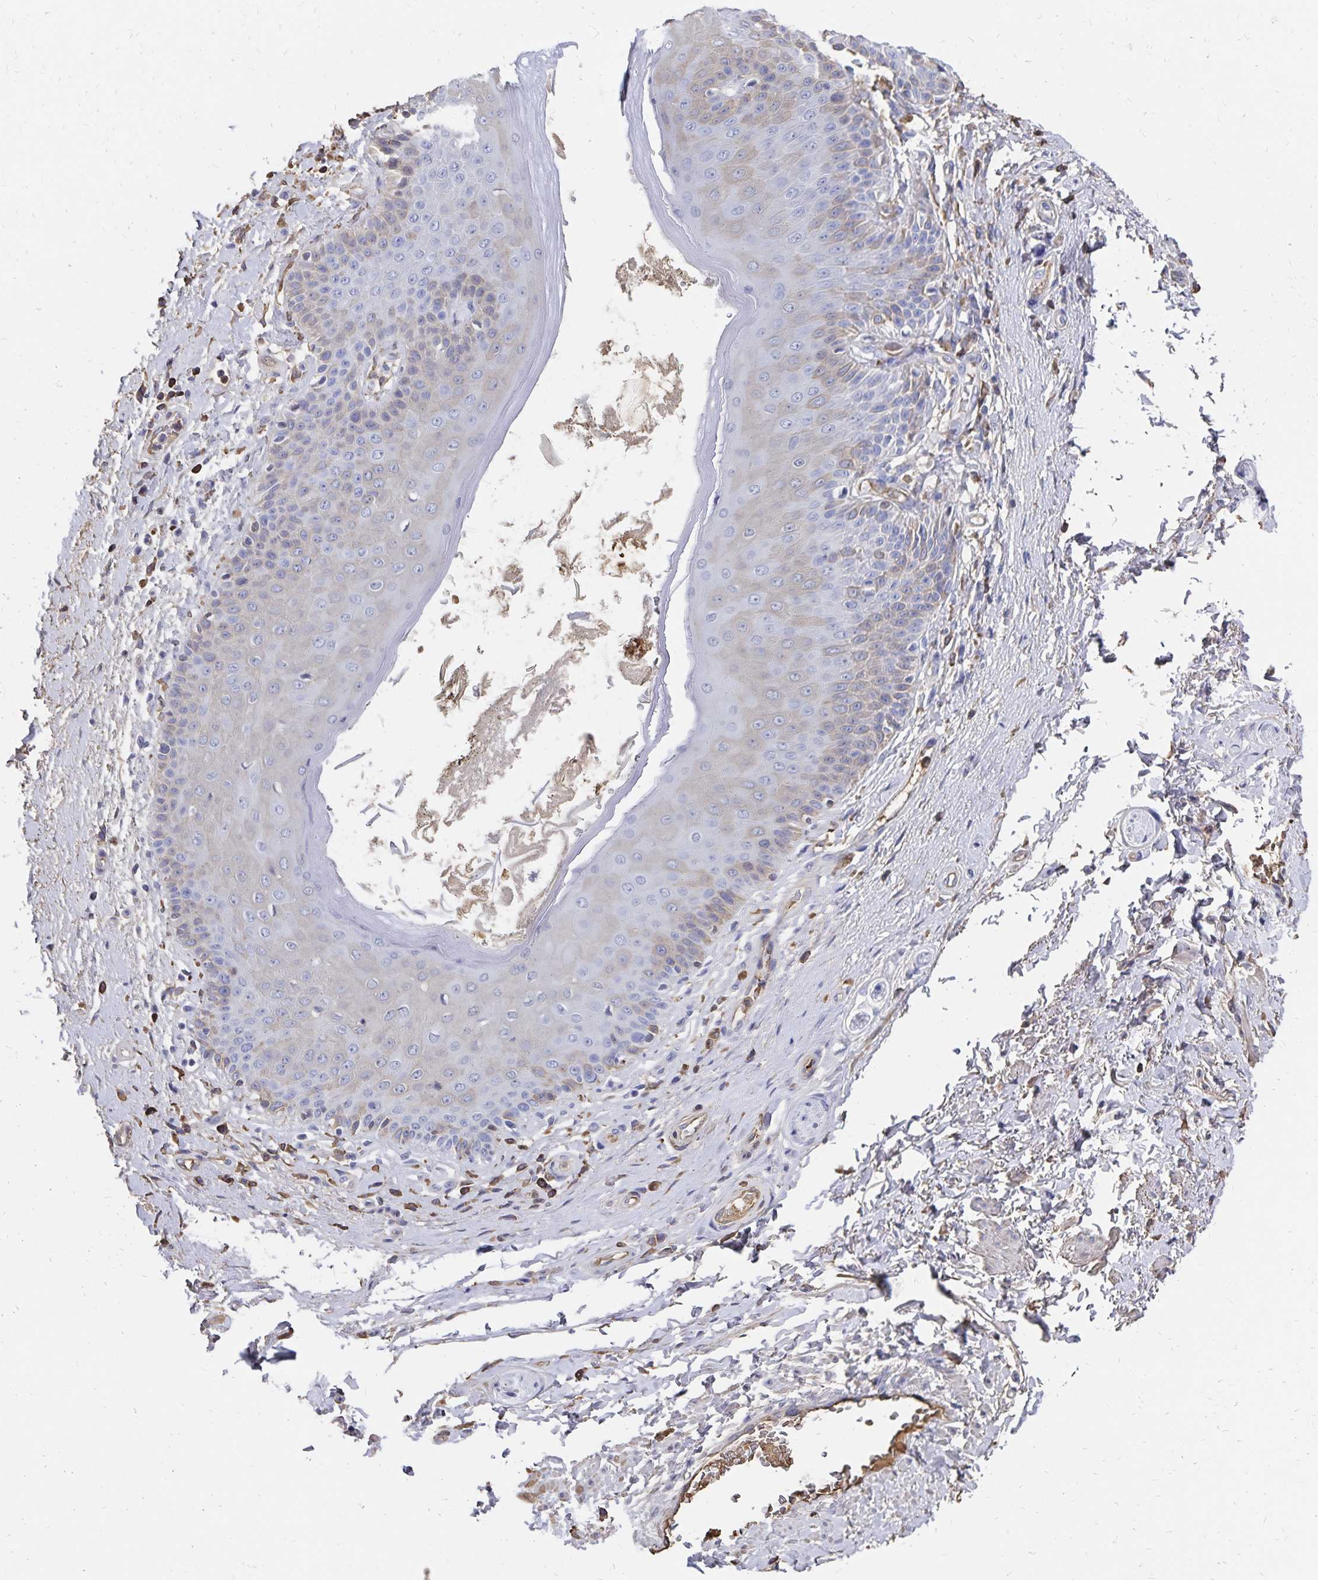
{"staining": {"intensity": "weak", "quantity": "<25%", "location": "cytoplasmic/membranous"}, "tissue": "adipose tissue", "cell_type": "Adipocytes", "image_type": "normal", "snomed": [{"axis": "morphology", "description": "Normal tissue, NOS"}, {"axis": "topography", "description": "Peripheral nerve tissue"}], "caption": "Adipocytes are negative for brown protein staining in normal adipose tissue. (DAB (3,3'-diaminobenzidine) immunohistochemistry visualized using brightfield microscopy, high magnification).", "gene": "KISS1", "patient": {"sex": "male", "age": 51}}